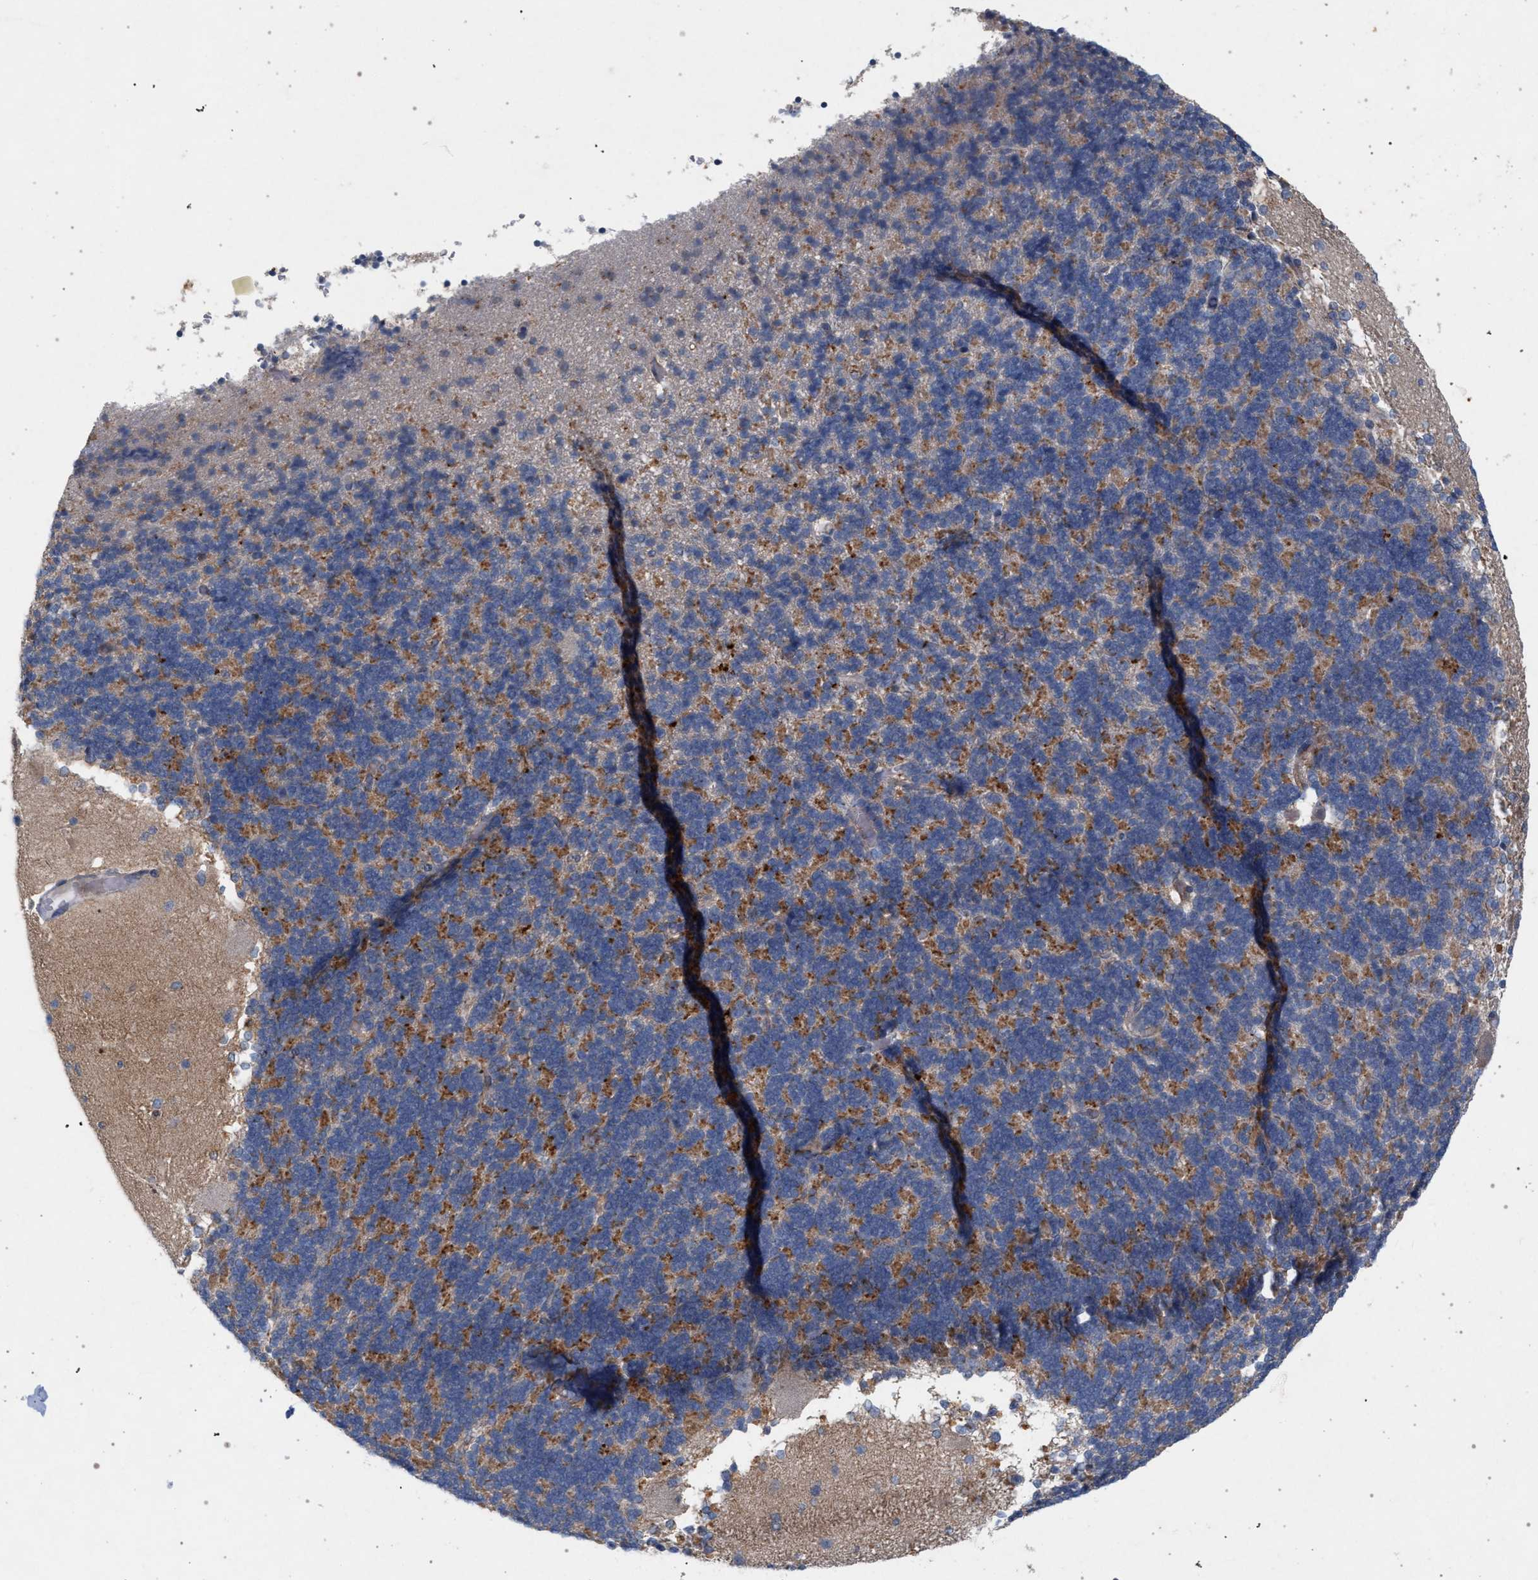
{"staining": {"intensity": "moderate", "quantity": ">75%", "location": "cytoplasmic/membranous"}, "tissue": "cerebellum", "cell_type": "Cells in granular layer", "image_type": "normal", "snomed": [{"axis": "morphology", "description": "Normal tissue, NOS"}, {"axis": "topography", "description": "Cerebellum"}], "caption": "Immunohistochemistry (IHC) of benign human cerebellum reveals medium levels of moderate cytoplasmic/membranous staining in approximately >75% of cells in granular layer. The staining was performed using DAB to visualize the protein expression in brown, while the nuclei were stained in blue with hematoxylin (Magnification: 20x).", "gene": "MAMDC2", "patient": {"sex": "female", "age": 19}}